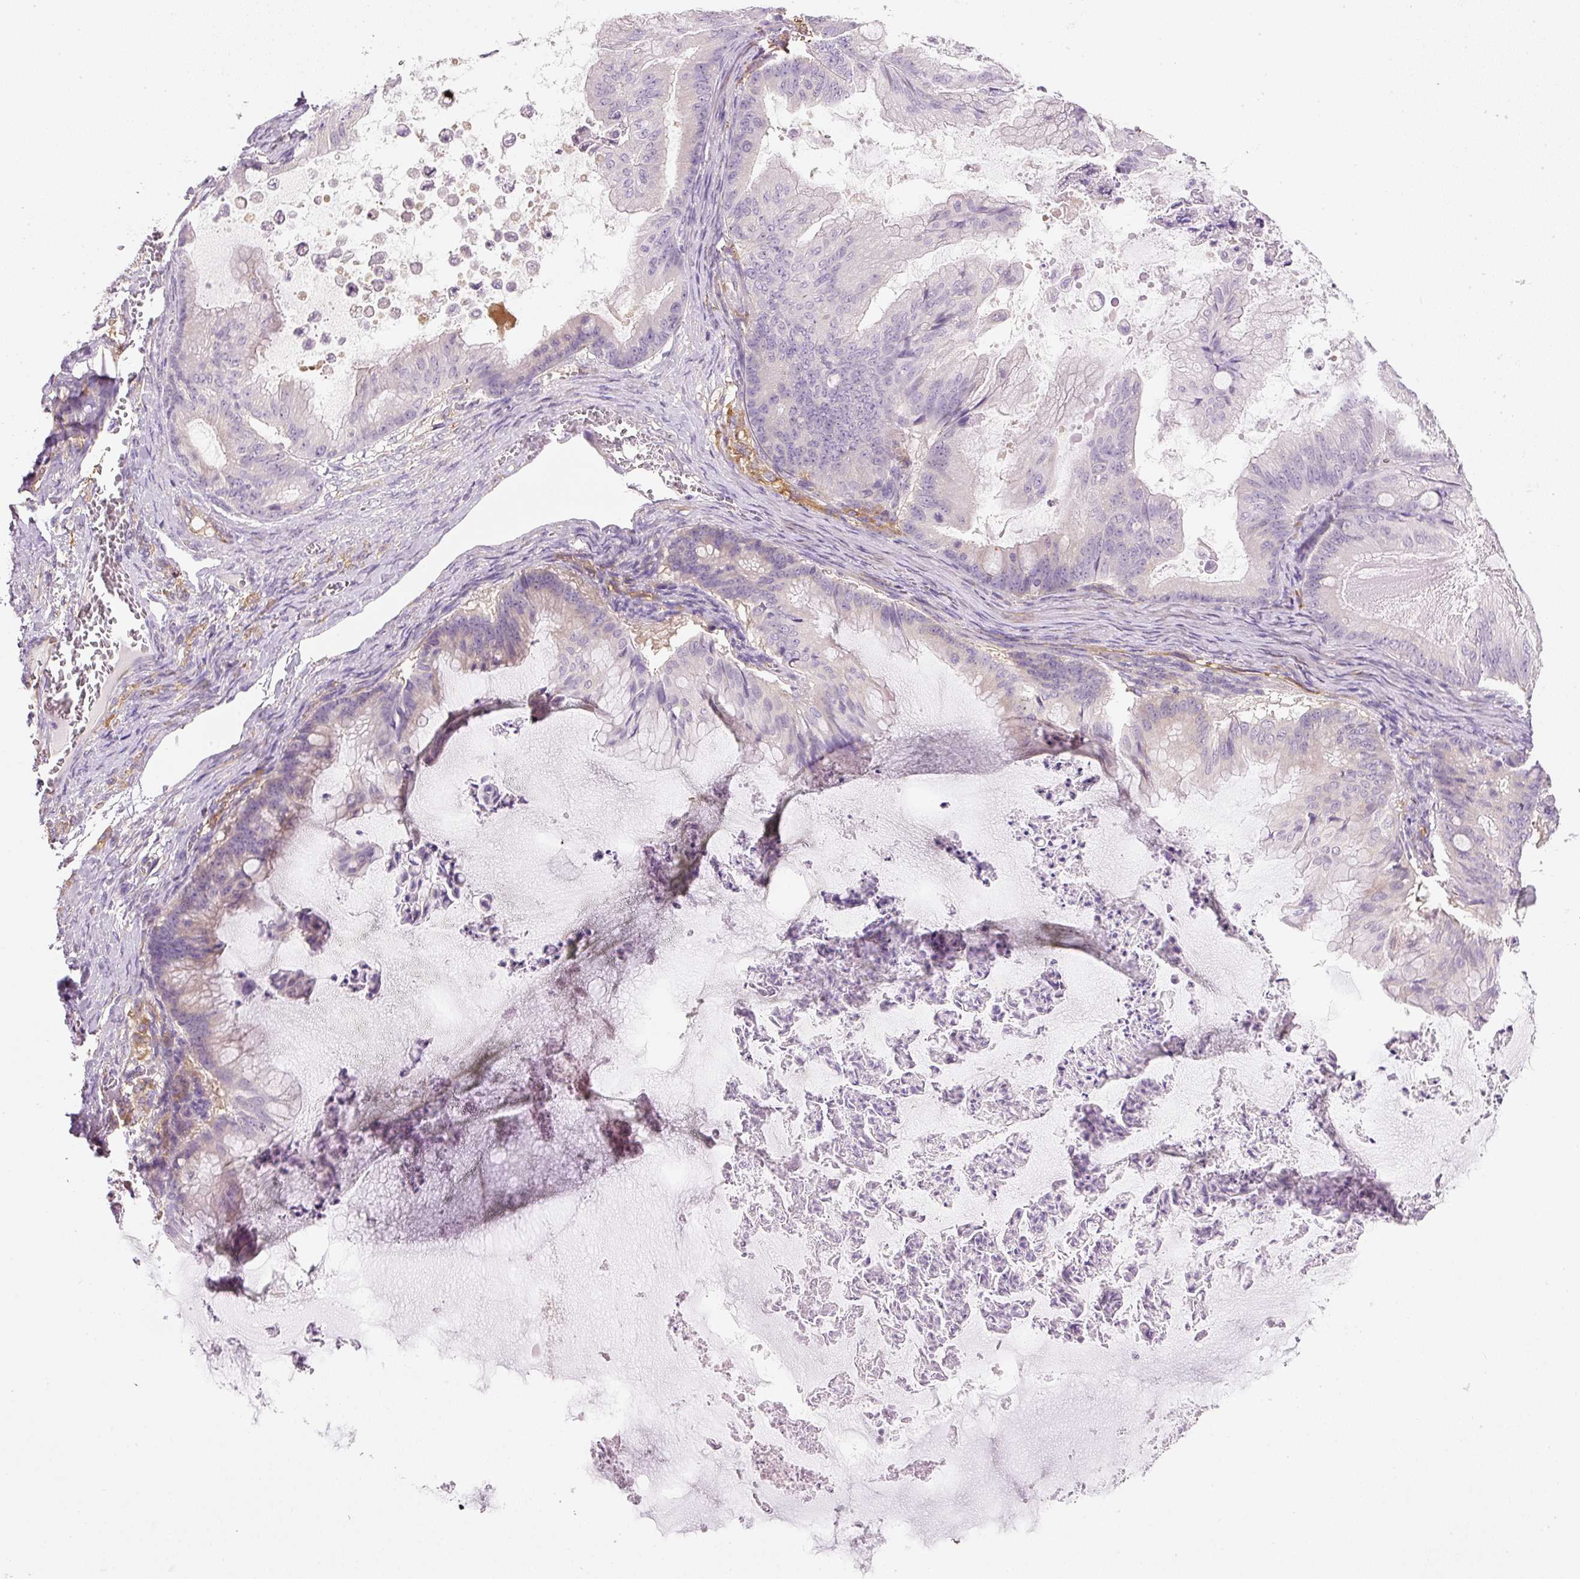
{"staining": {"intensity": "negative", "quantity": "none", "location": "none"}, "tissue": "ovarian cancer", "cell_type": "Tumor cells", "image_type": "cancer", "snomed": [{"axis": "morphology", "description": "Cystadenocarcinoma, mucinous, NOS"}, {"axis": "topography", "description": "Ovary"}], "caption": "This photomicrograph is of ovarian cancer stained with IHC to label a protein in brown with the nuclei are counter-stained blue. There is no expression in tumor cells.", "gene": "RNF167", "patient": {"sex": "female", "age": 71}}